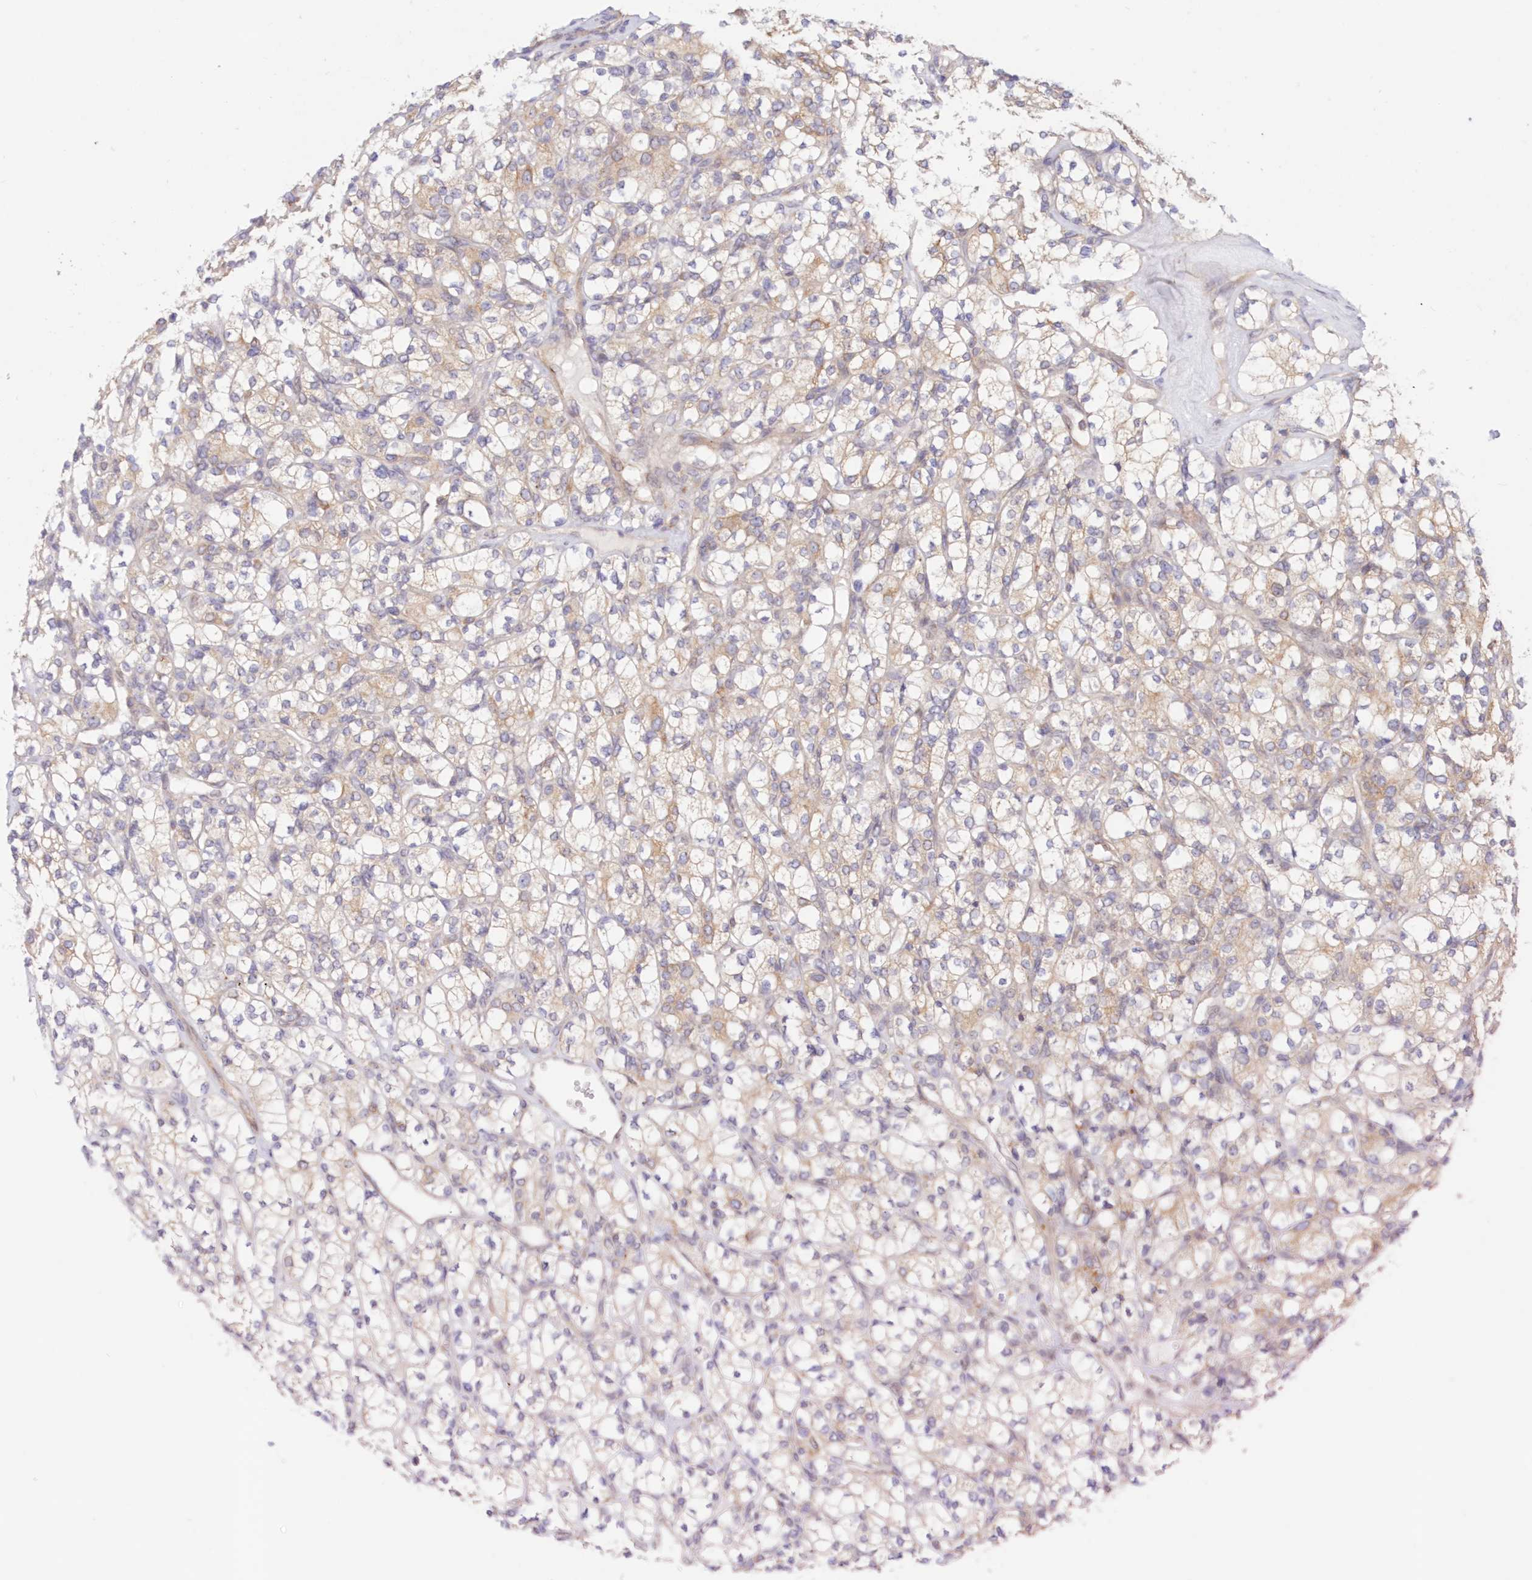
{"staining": {"intensity": "weak", "quantity": ">75%", "location": "cytoplasmic/membranous"}, "tissue": "renal cancer", "cell_type": "Tumor cells", "image_type": "cancer", "snomed": [{"axis": "morphology", "description": "Adenocarcinoma, NOS"}, {"axis": "topography", "description": "Kidney"}], "caption": "A high-resolution histopathology image shows immunohistochemistry (IHC) staining of renal cancer (adenocarcinoma), which displays weak cytoplasmic/membranous expression in approximately >75% of tumor cells.", "gene": "PCYOX1L", "patient": {"sex": "male", "age": 77}}